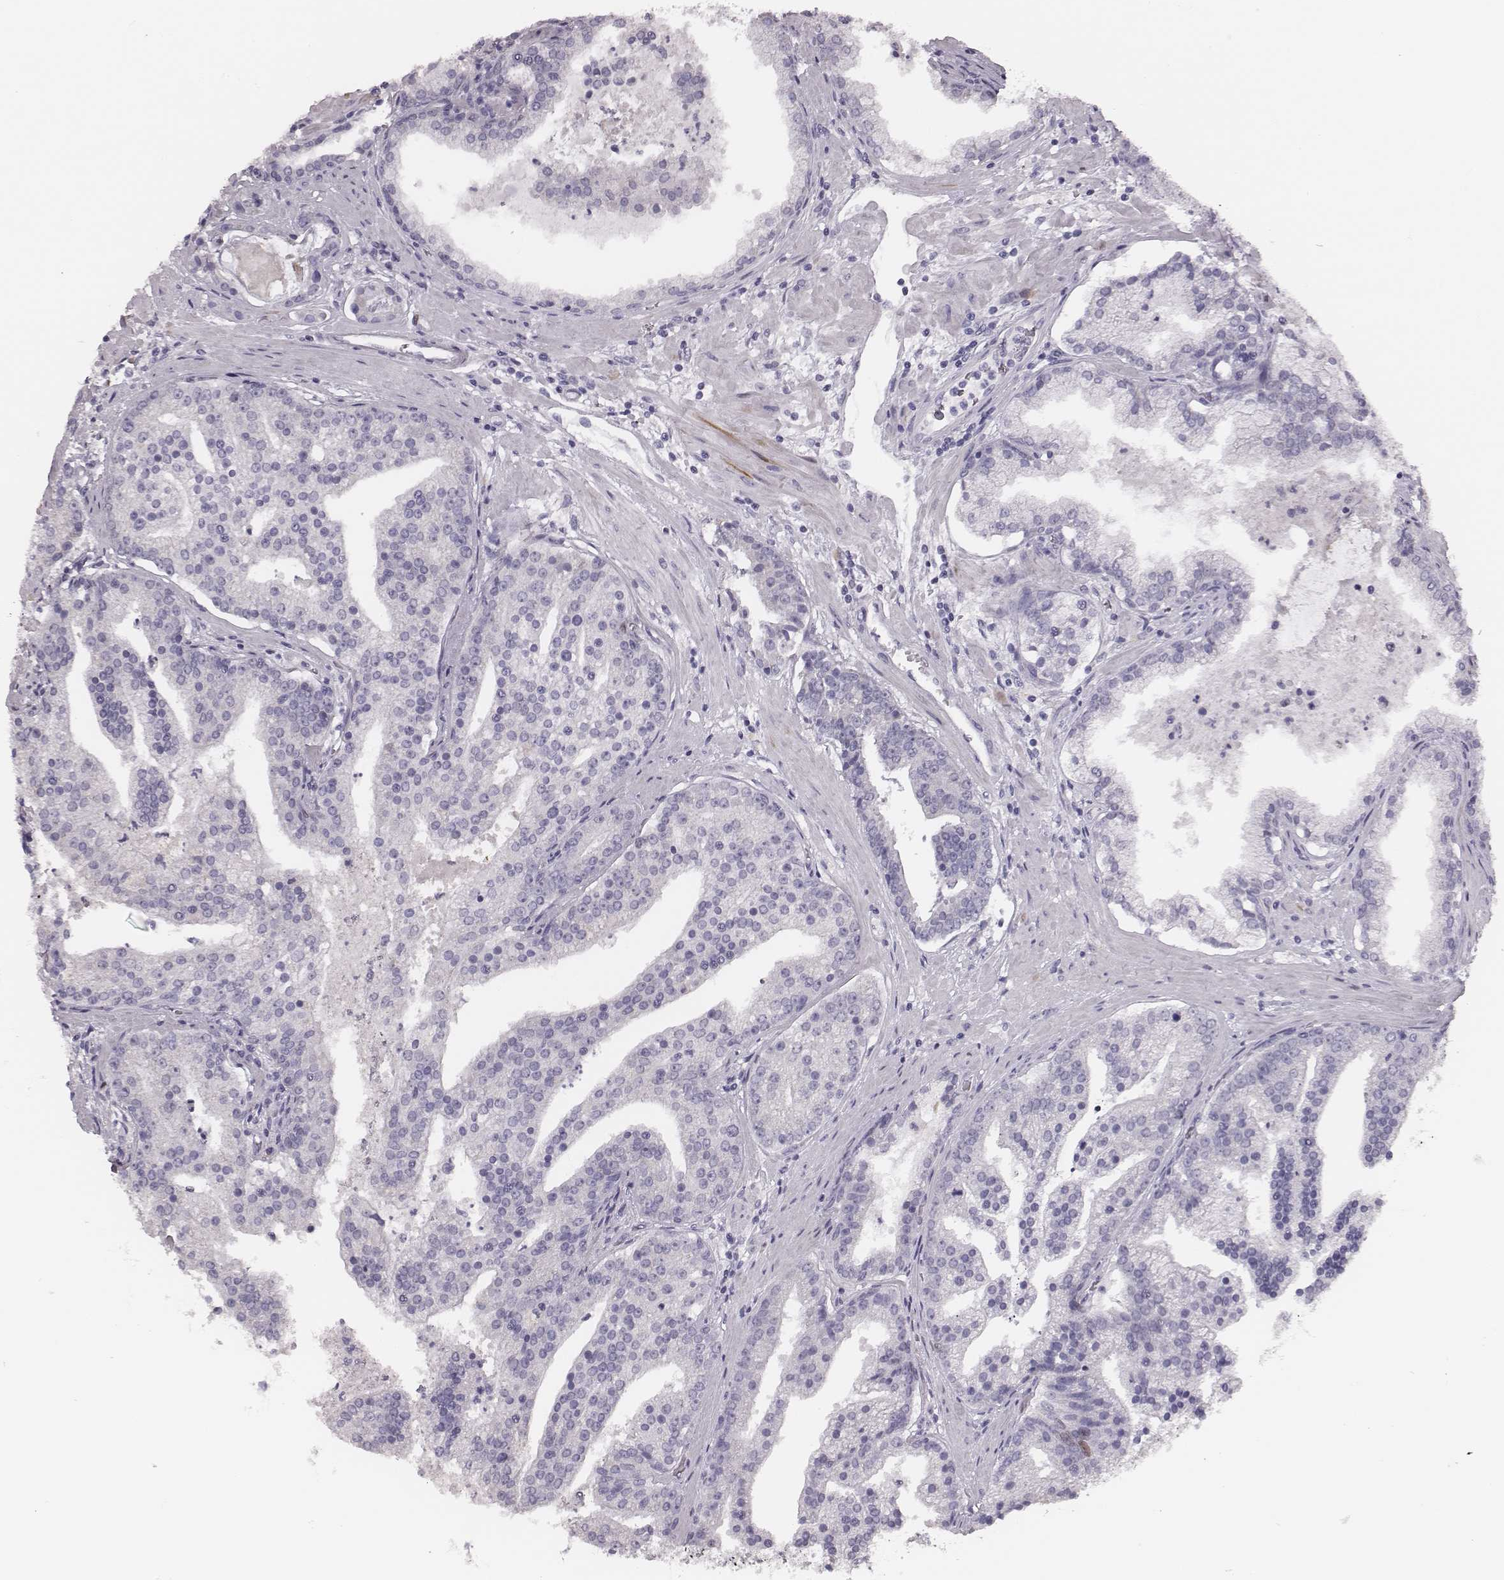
{"staining": {"intensity": "negative", "quantity": "none", "location": "none"}, "tissue": "prostate cancer", "cell_type": "Tumor cells", "image_type": "cancer", "snomed": [{"axis": "morphology", "description": "Adenocarcinoma, NOS"}, {"axis": "topography", "description": "Prostate and seminal vesicle, NOS"}, {"axis": "topography", "description": "Prostate"}], "caption": "Tumor cells are negative for protein expression in human prostate adenocarcinoma.", "gene": "ADGRF4", "patient": {"sex": "male", "age": 44}}